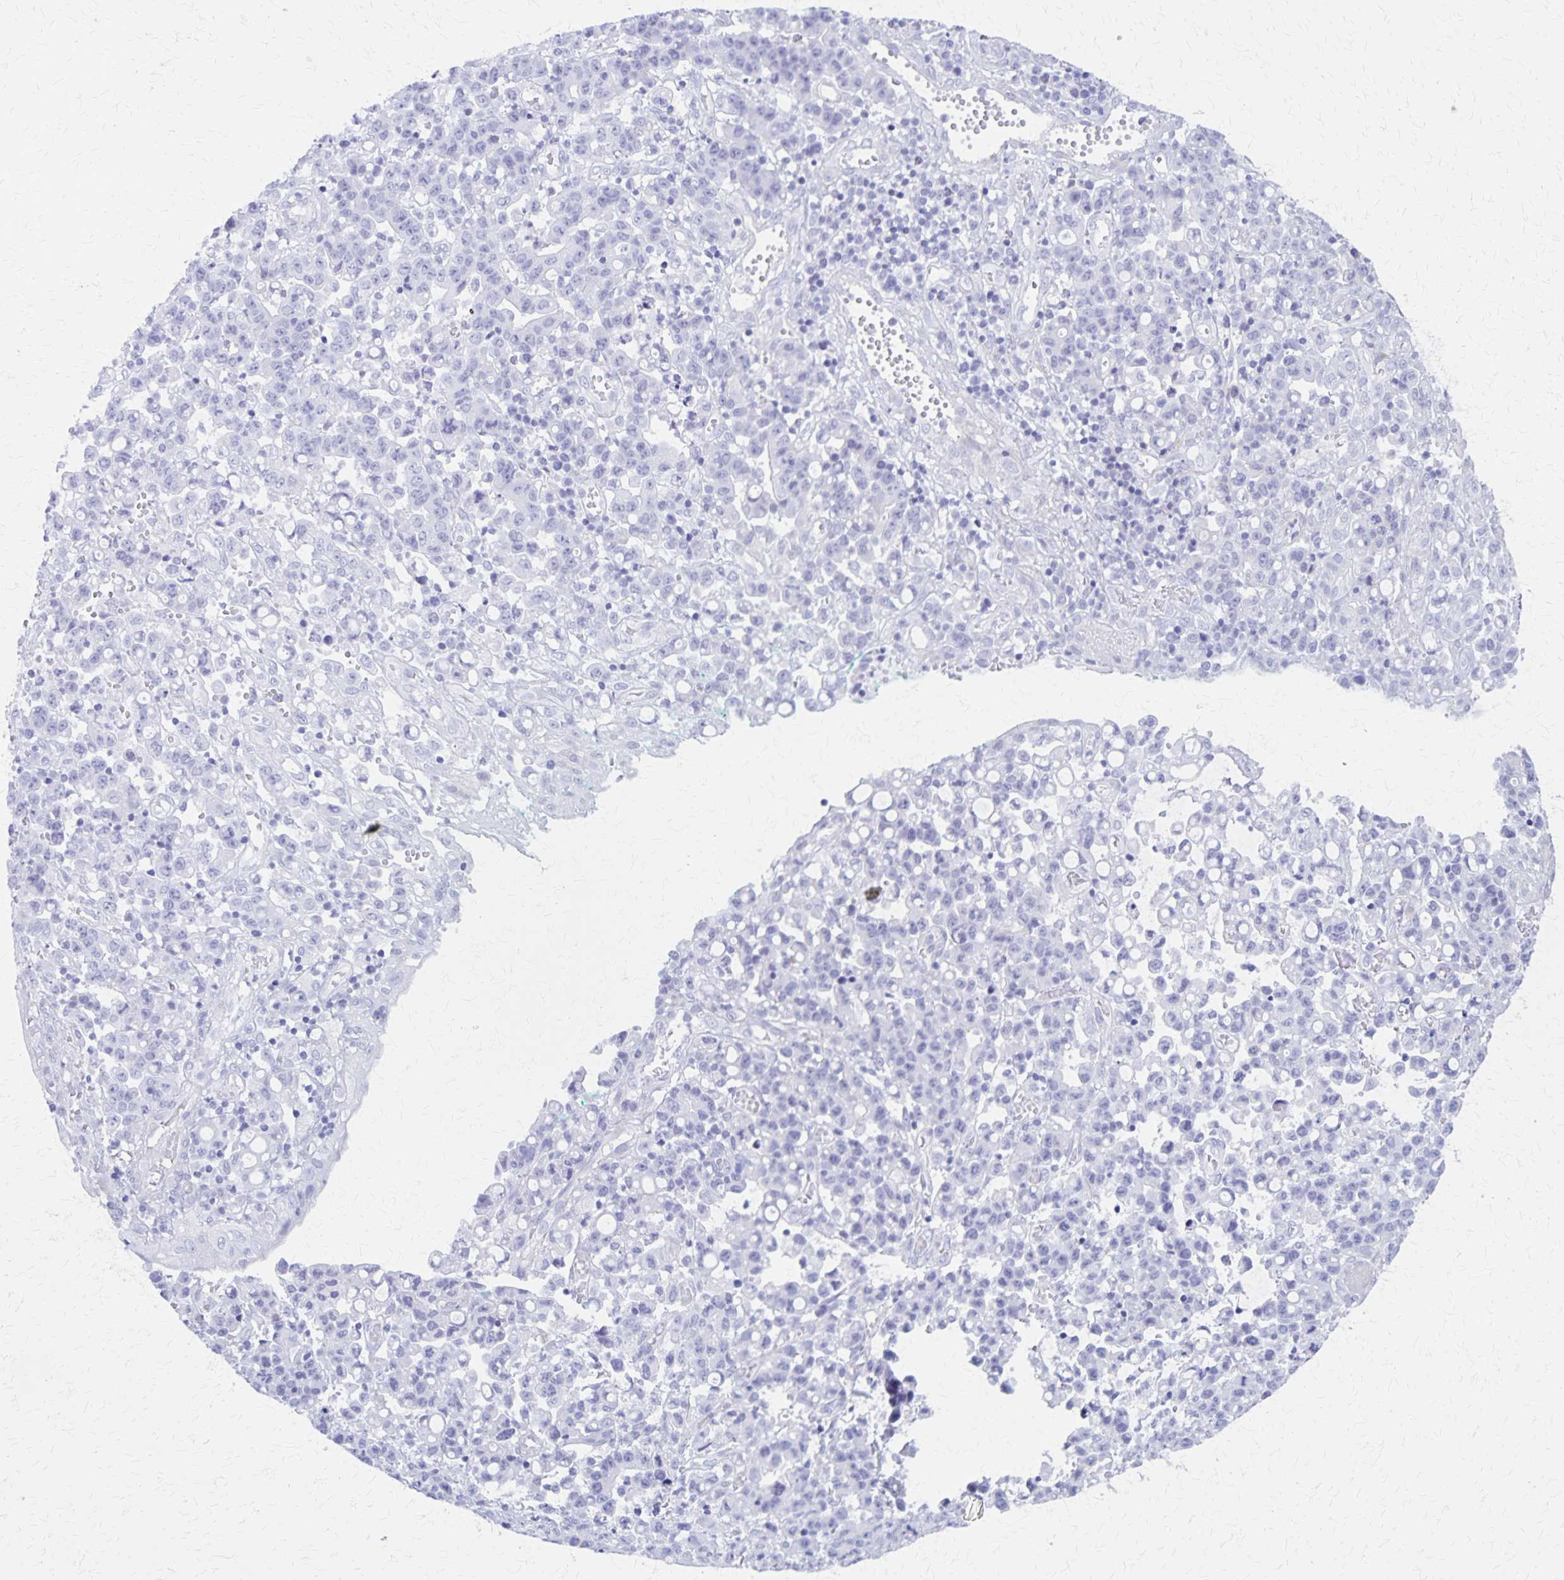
{"staining": {"intensity": "negative", "quantity": "none", "location": "none"}, "tissue": "stomach cancer", "cell_type": "Tumor cells", "image_type": "cancer", "snomed": [{"axis": "morphology", "description": "Adenocarcinoma, NOS"}, {"axis": "topography", "description": "Stomach, upper"}], "caption": "Tumor cells are negative for brown protein staining in stomach cancer.", "gene": "DEFA5", "patient": {"sex": "male", "age": 69}}